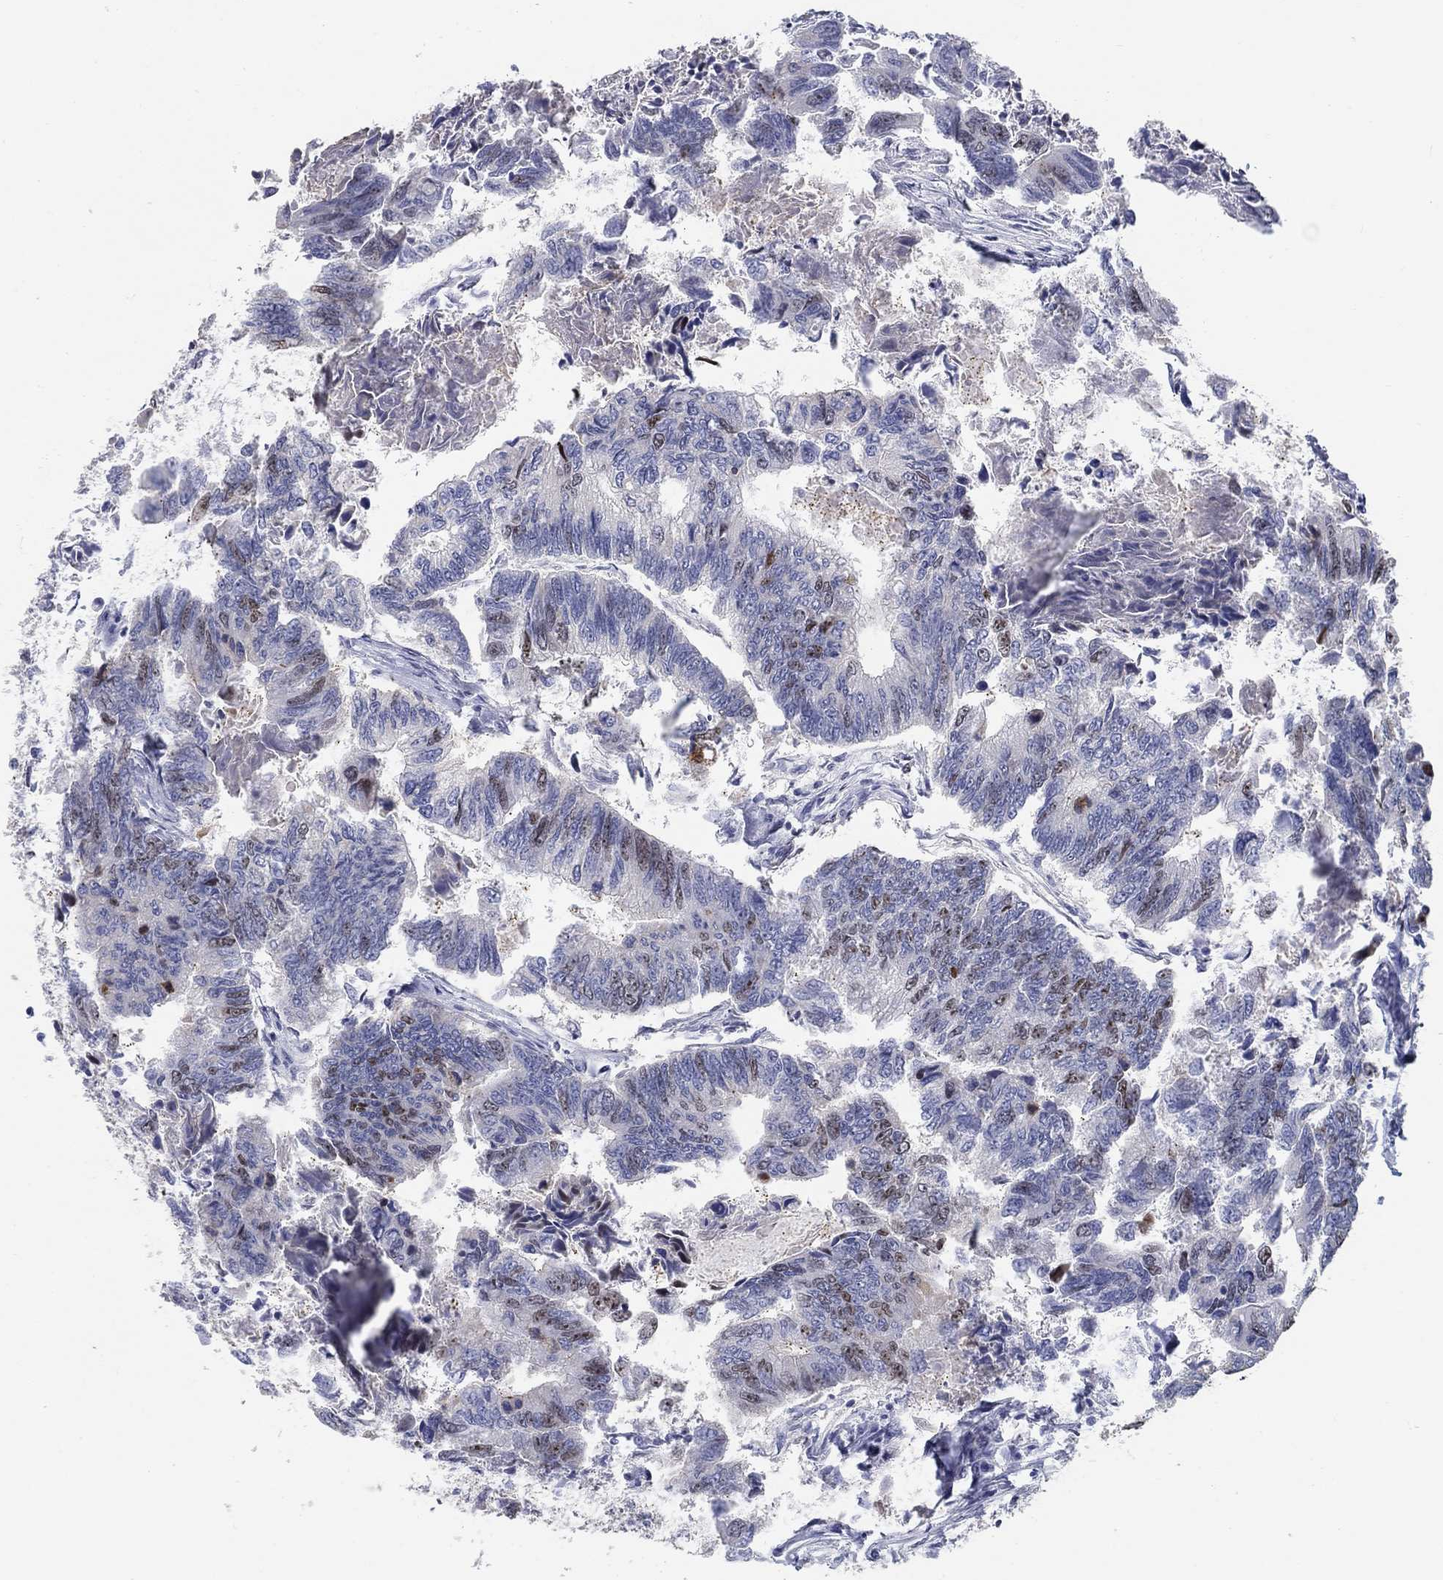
{"staining": {"intensity": "weak", "quantity": "25%-75%", "location": "nuclear"}, "tissue": "colorectal cancer", "cell_type": "Tumor cells", "image_type": "cancer", "snomed": [{"axis": "morphology", "description": "Adenocarcinoma, NOS"}, {"axis": "topography", "description": "Colon"}], "caption": "Immunohistochemistry image of adenocarcinoma (colorectal) stained for a protein (brown), which reveals low levels of weak nuclear expression in approximately 25%-75% of tumor cells.", "gene": "PRC1", "patient": {"sex": "female", "age": 65}}